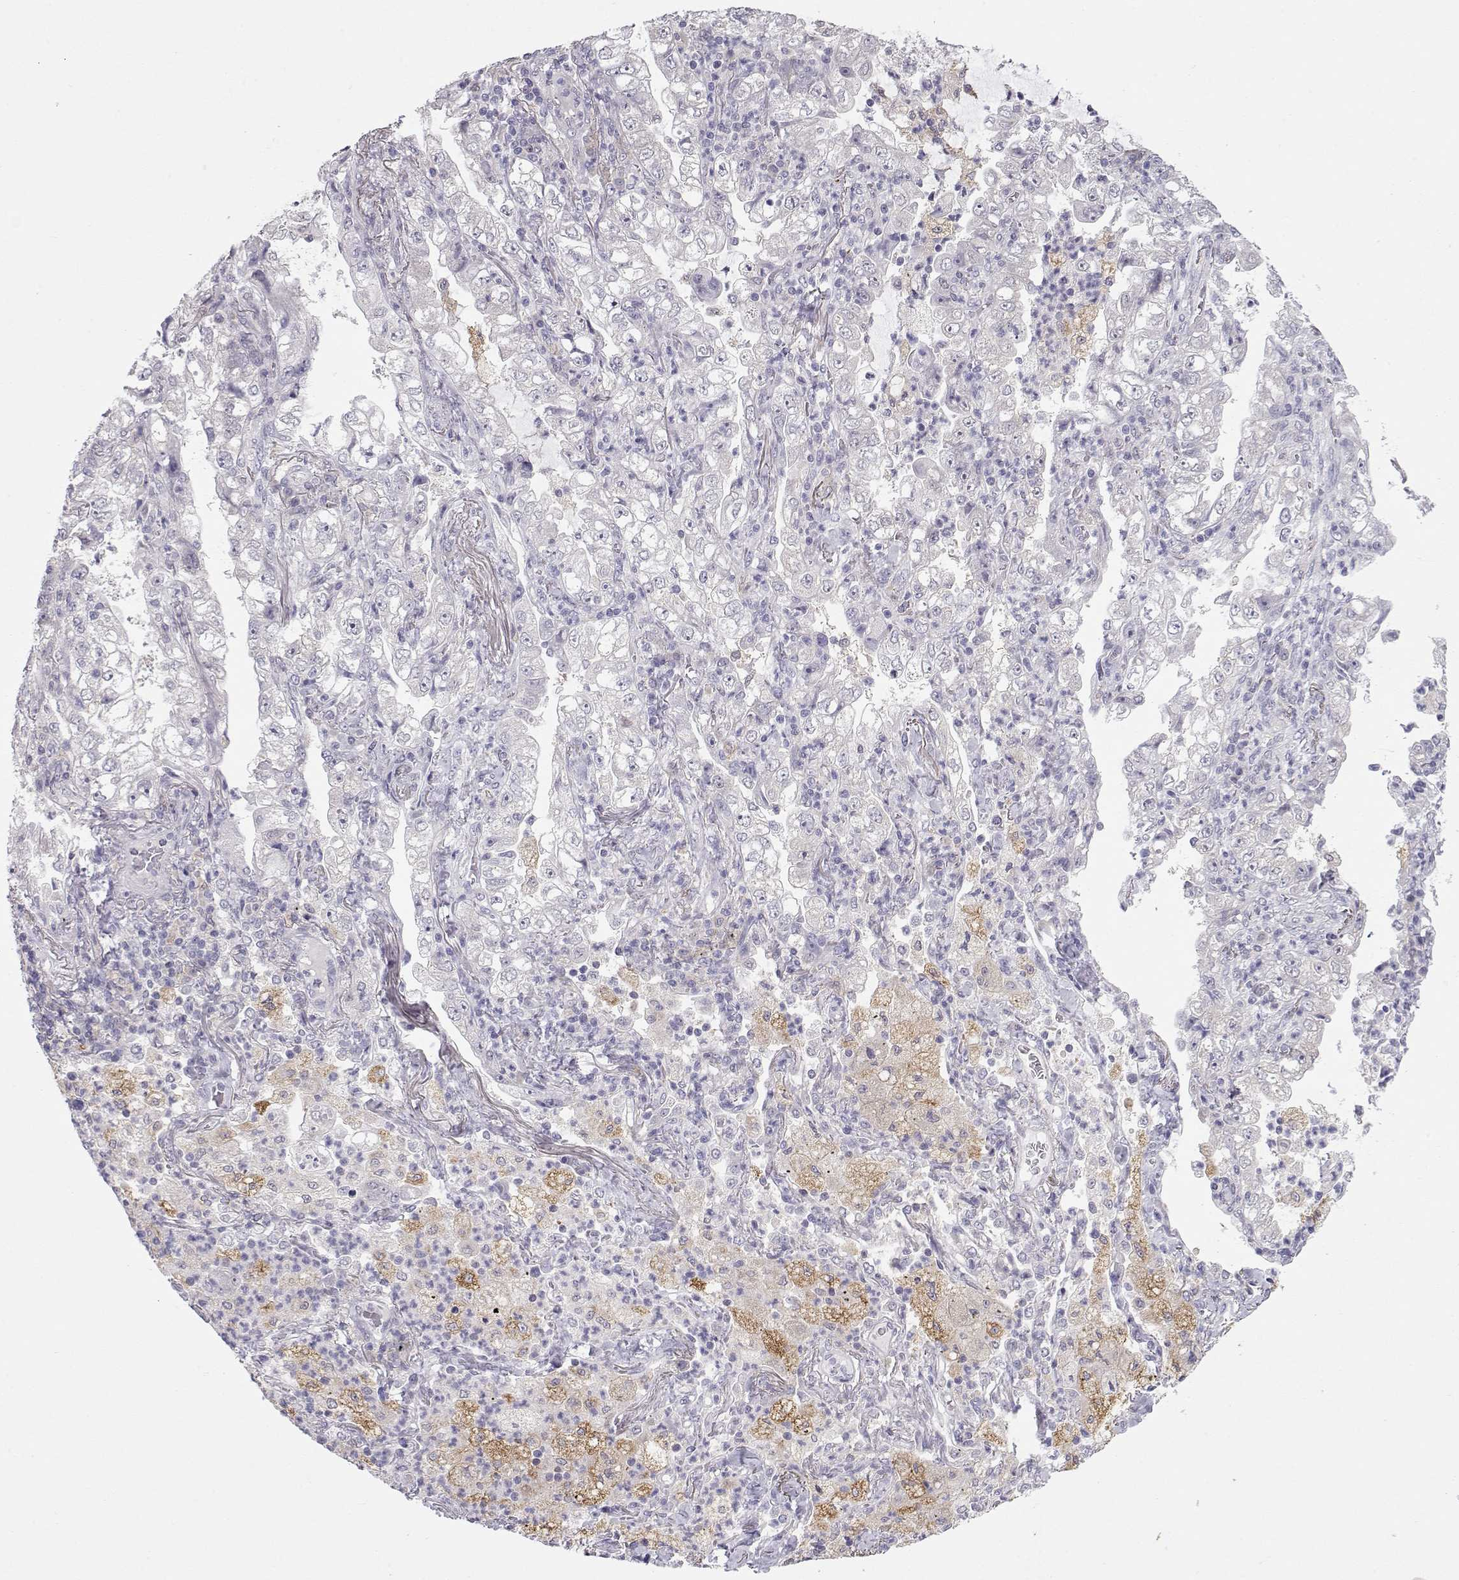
{"staining": {"intensity": "negative", "quantity": "none", "location": "none"}, "tissue": "lung cancer", "cell_type": "Tumor cells", "image_type": "cancer", "snomed": [{"axis": "morphology", "description": "Adenocarcinoma, NOS"}, {"axis": "topography", "description": "Lung"}], "caption": "High power microscopy image of an IHC photomicrograph of lung cancer (adenocarcinoma), revealing no significant positivity in tumor cells.", "gene": "NPVF", "patient": {"sex": "female", "age": 73}}